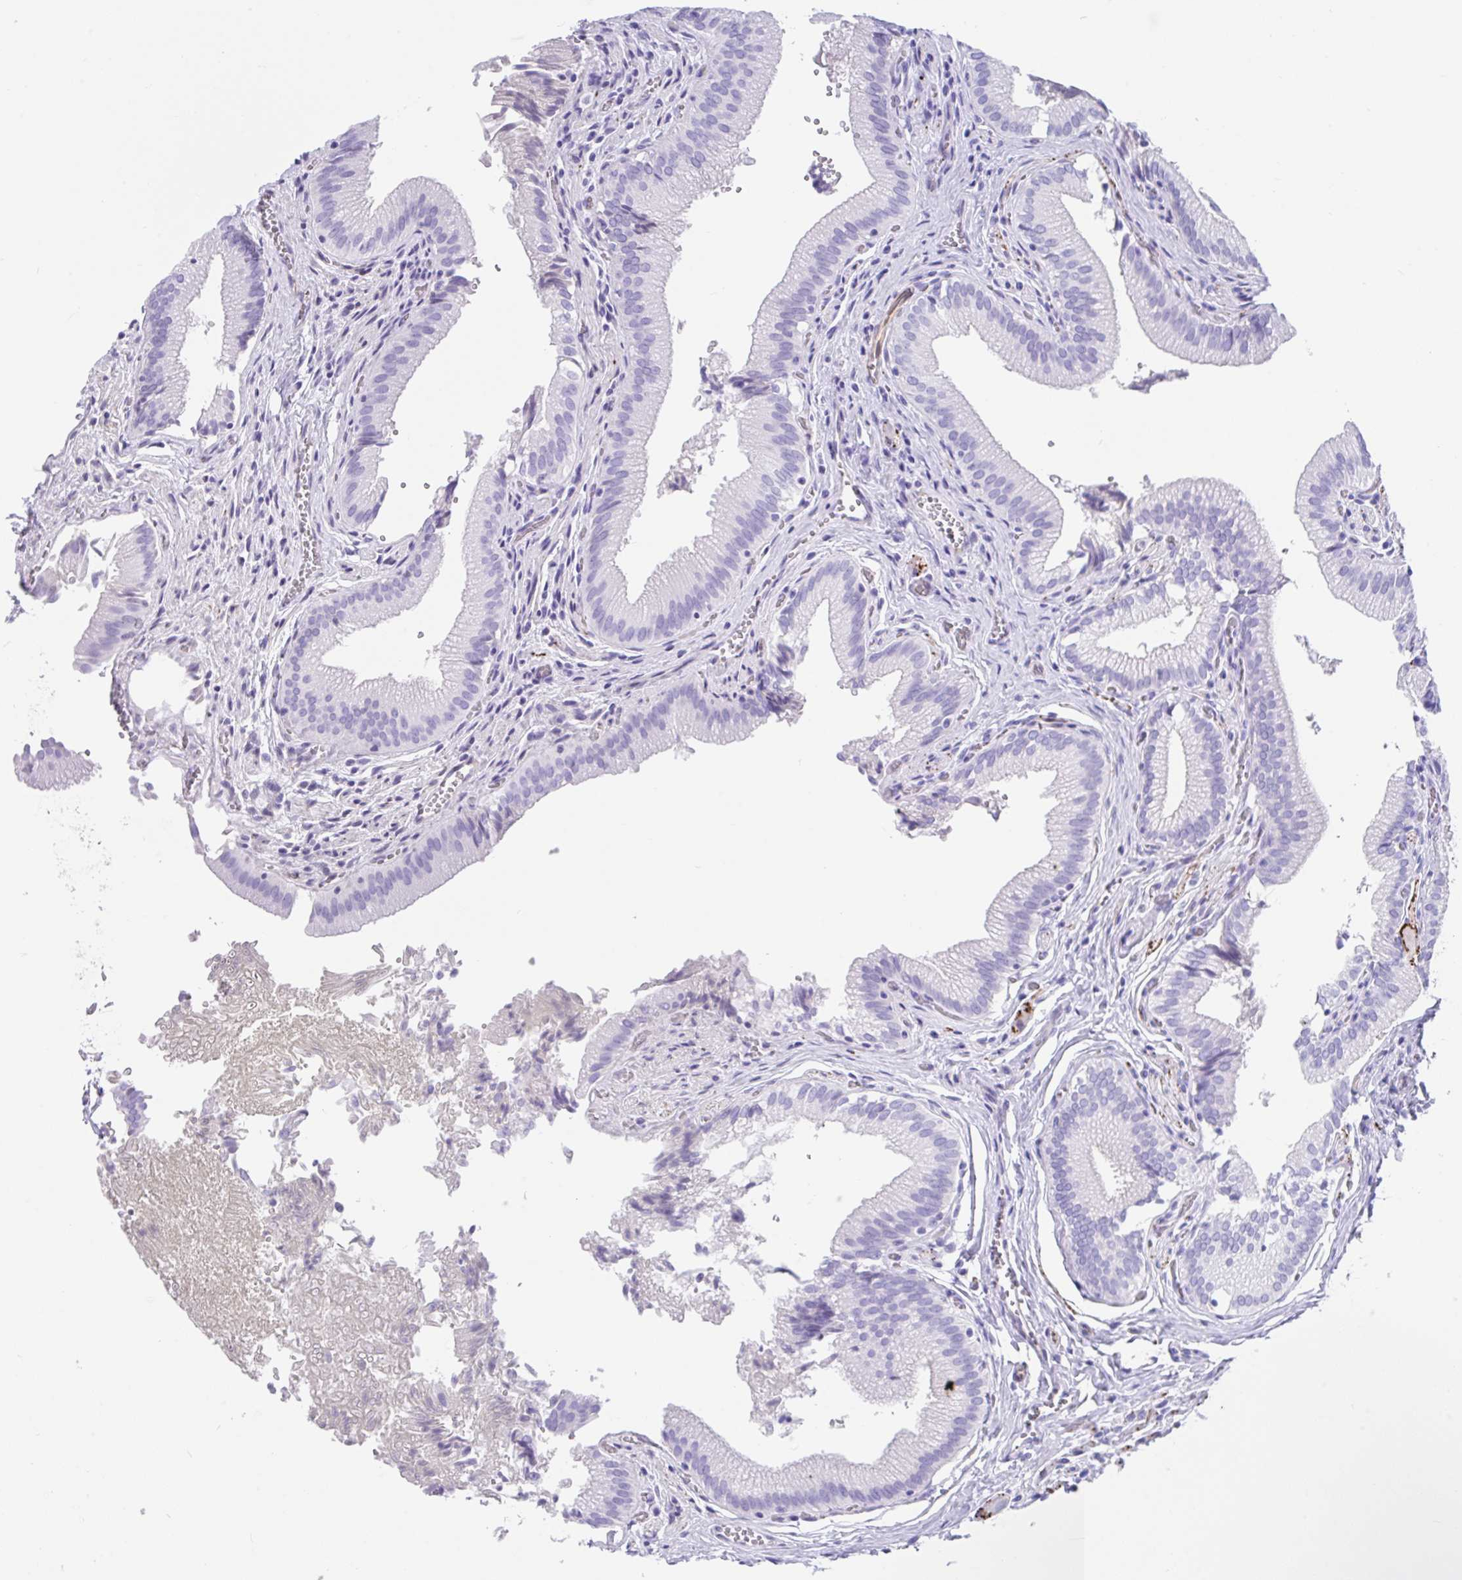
{"staining": {"intensity": "negative", "quantity": "none", "location": "none"}, "tissue": "gallbladder", "cell_type": "Glandular cells", "image_type": "normal", "snomed": [{"axis": "morphology", "description": "Normal tissue, NOS"}, {"axis": "topography", "description": "Gallbladder"}, {"axis": "topography", "description": "Peripheral nerve tissue"}], "caption": "IHC of unremarkable human gallbladder reveals no positivity in glandular cells.", "gene": "FAM107A", "patient": {"sex": "male", "age": 17}}